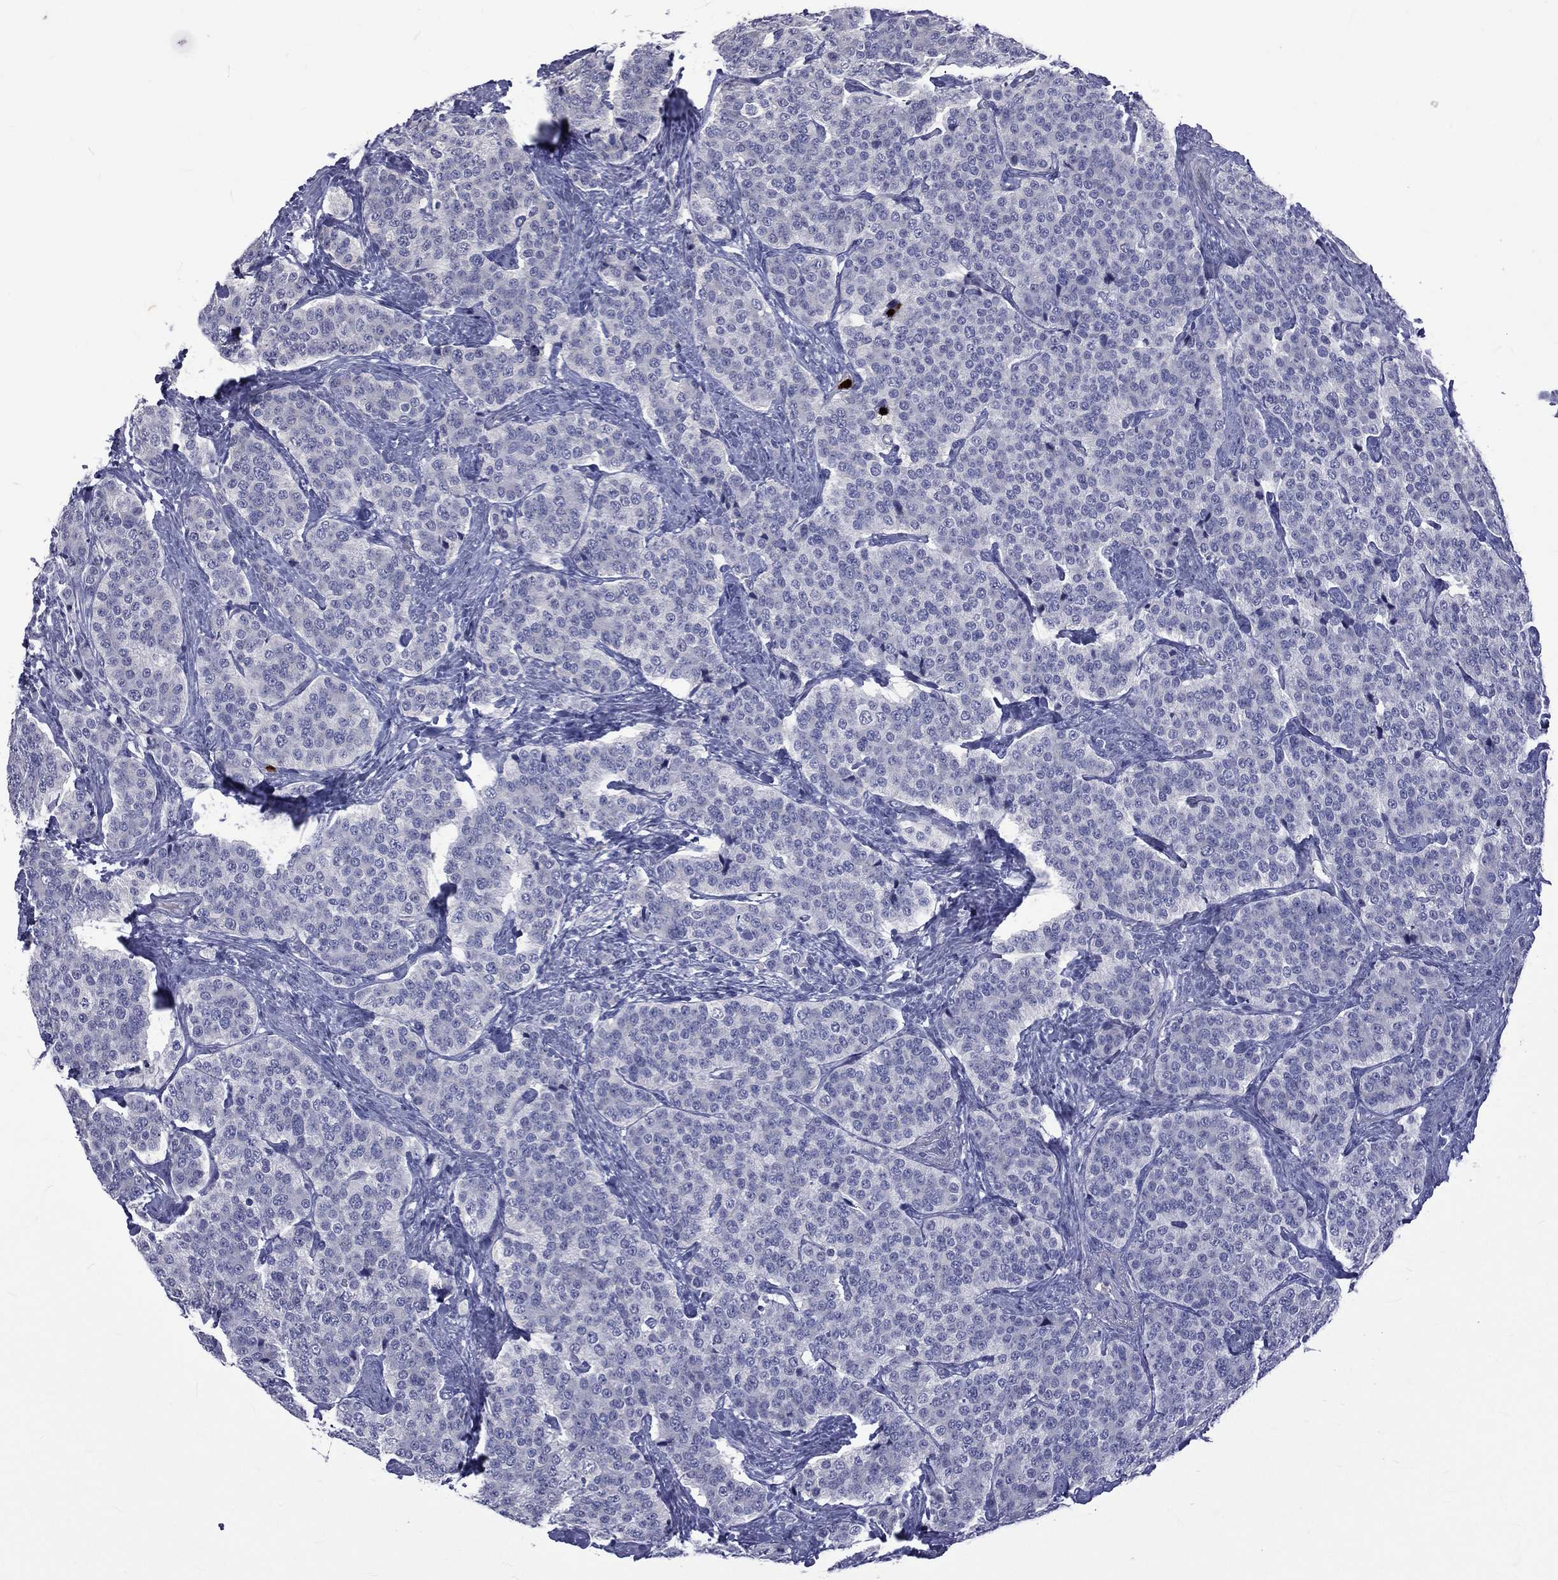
{"staining": {"intensity": "negative", "quantity": "none", "location": "none"}, "tissue": "carcinoid", "cell_type": "Tumor cells", "image_type": "cancer", "snomed": [{"axis": "morphology", "description": "Carcinoid, malignant, NOS"}, {"axis": "topography", "description": "Small intestine"}], "caption": "High magnification brightfield microscopy of malignant carcinoid stained with DAB (brown) and counterstained with hematoxylin (blue): tumor cells show no significant expression.", "gene": "ELANE", "patient": {"sex": "female", "age": 58}}